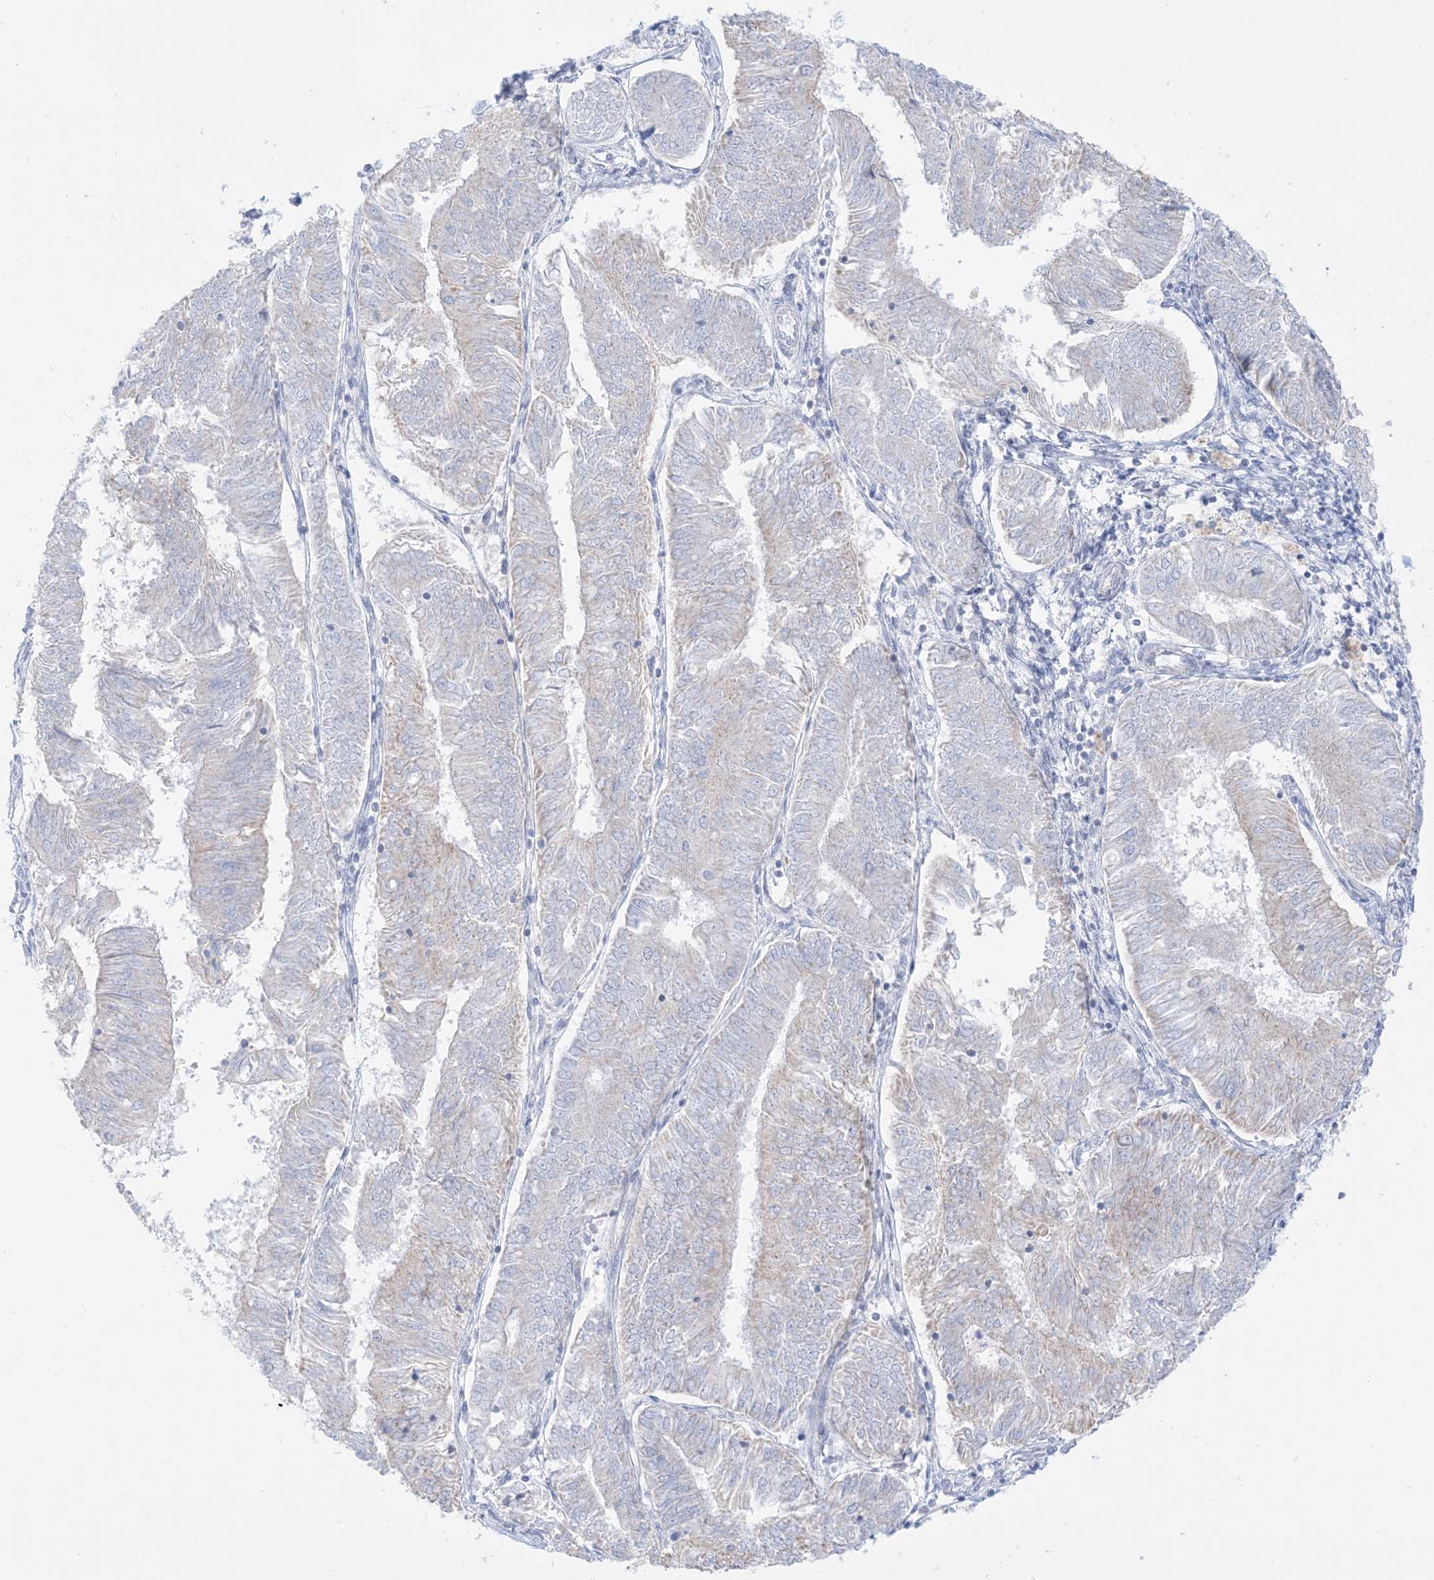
{"staining": {"intensity": "negative", "quantity": "none", "location": "none"}, "tissue": "endometrial cancer", "cell_type": "Tumor cells", "image_type": "cancer", "snomed": [{"axis": "morphology", "description": "Adenocarcinoma, NOS"}, {"axis": "topography", "description": "Endometrium"}], "caption": "The micrograph demonstrates no significant expression in tumor cells of adenocarcinoma (endometrial). (DAB IHC with hematoxylin counter stain).", "gene": "SLC26A3", "patient": {"sex": "female", "age": 58}}